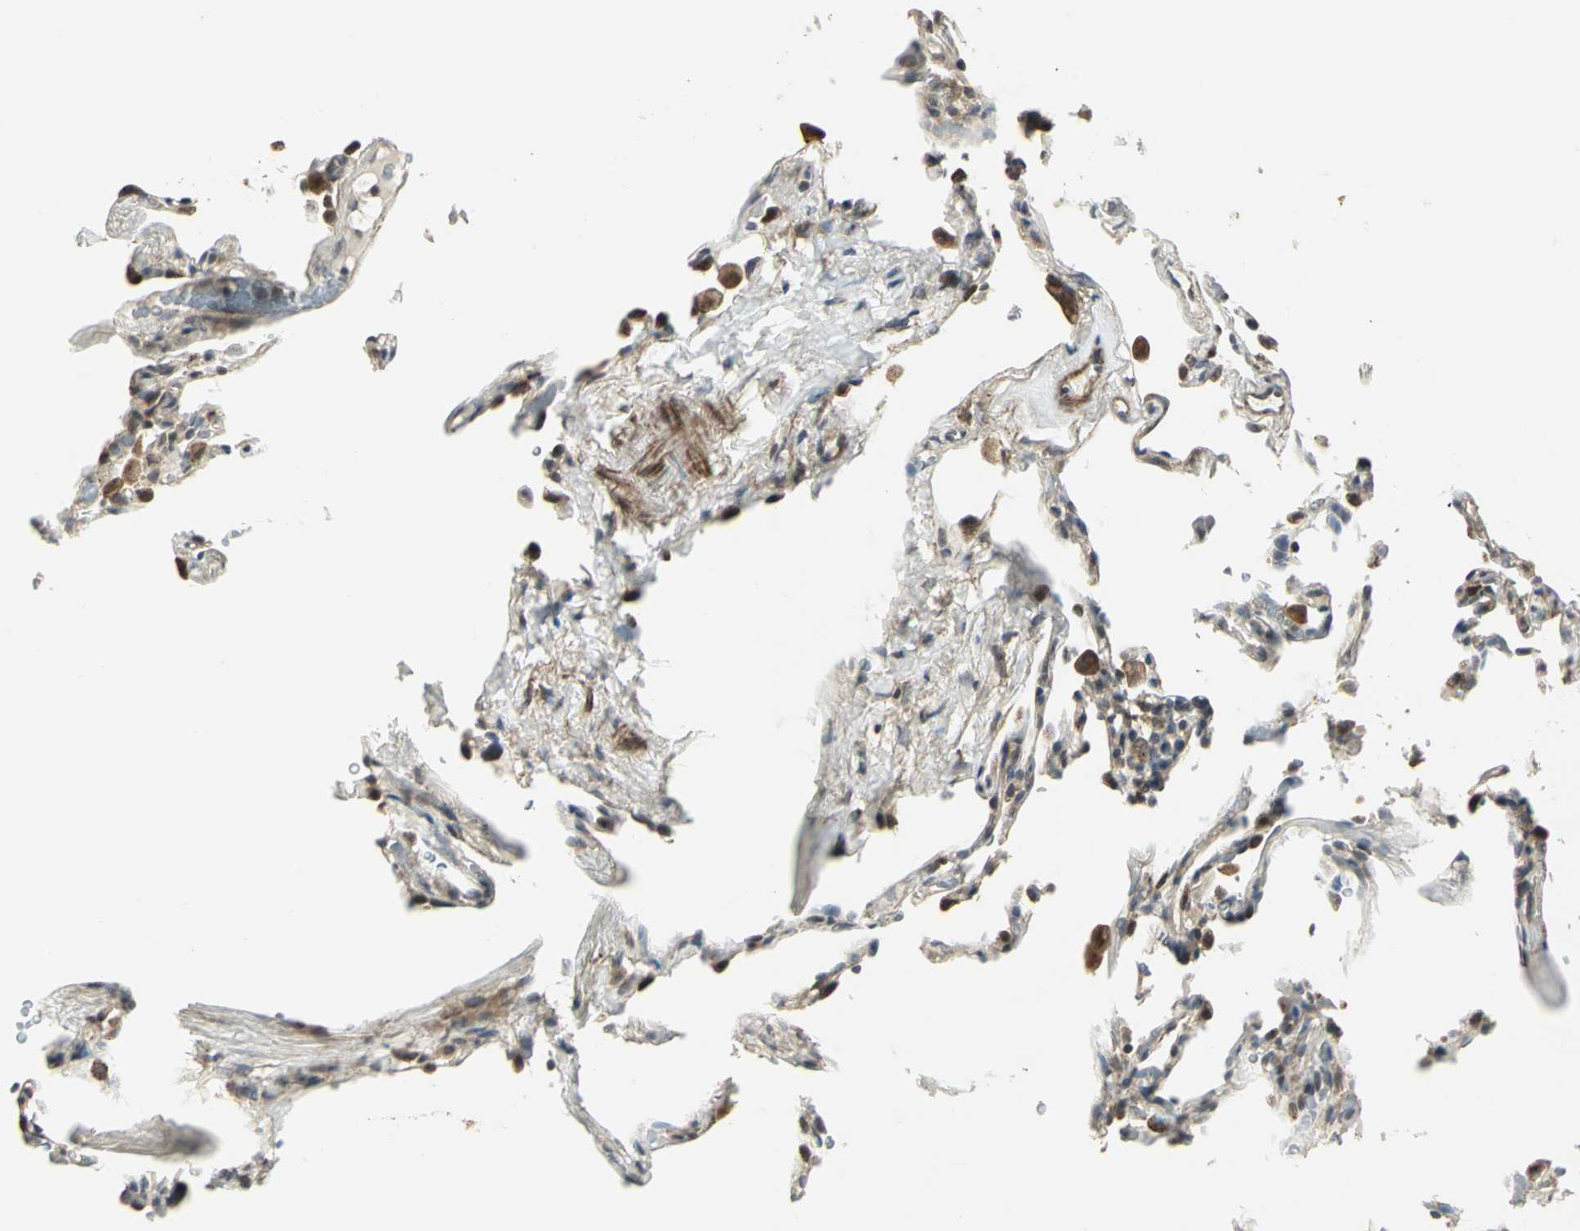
{"staining": {"intensity": "weak", "quantity": "25%-75%", "location": "cytoplasmic/membranous"}, "tissue": "lung", "cell_type": "Alveolar cells", "image_type": "normal", "snomed": [{"axis": "morphology", "description": "Normal tissue, NOS"}, {"axis": "topography", "description": "Lung"}], "caption": "Unremarkable lung displays weak cytoplasmic/membranous positivity in about 25%-75% of alveolar cells.", "gene": "PLAGL2", "patient": {"sex": "male", "age": 59}}